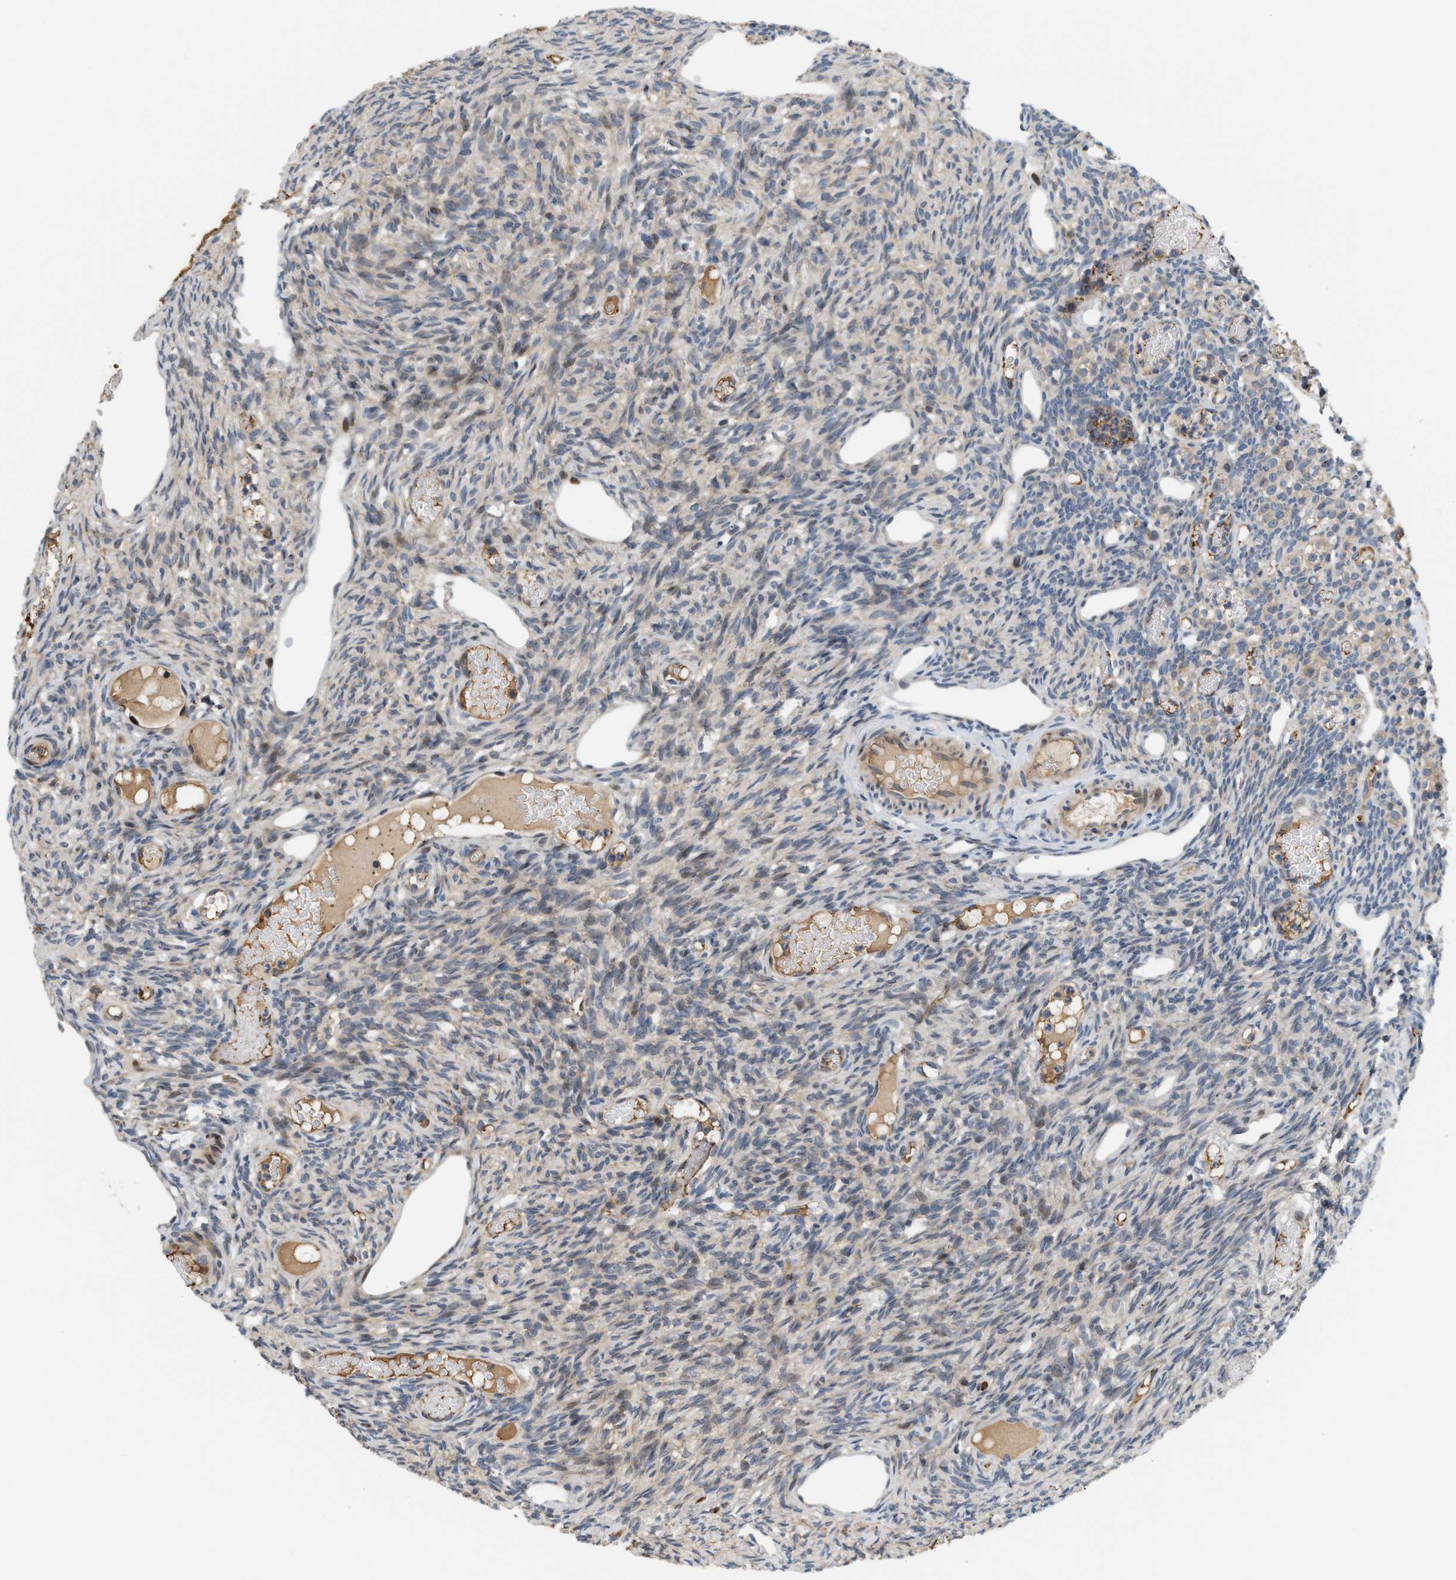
{"staining": {"intensity": "weak", "quantity": "<25%", "location": "cytoplasmic/membranous"}, "tissue": "ovary", "cell_type": "Follicle cells", "image_type": "normal", "snomed": [{"axis": "morphology", "description": "Normal tissue, NOS"}, {"axis": "topography", "description": "Ovary"}], "caption": "IHC image of benign human ovary stained for a protein (brown), which reveals no expression in follicle cells. (DAB IHC visualized using brightfield microscopy, high magnification).", "gene": "DIPK1A", "patient": {"sex": "female", "age": 33}}